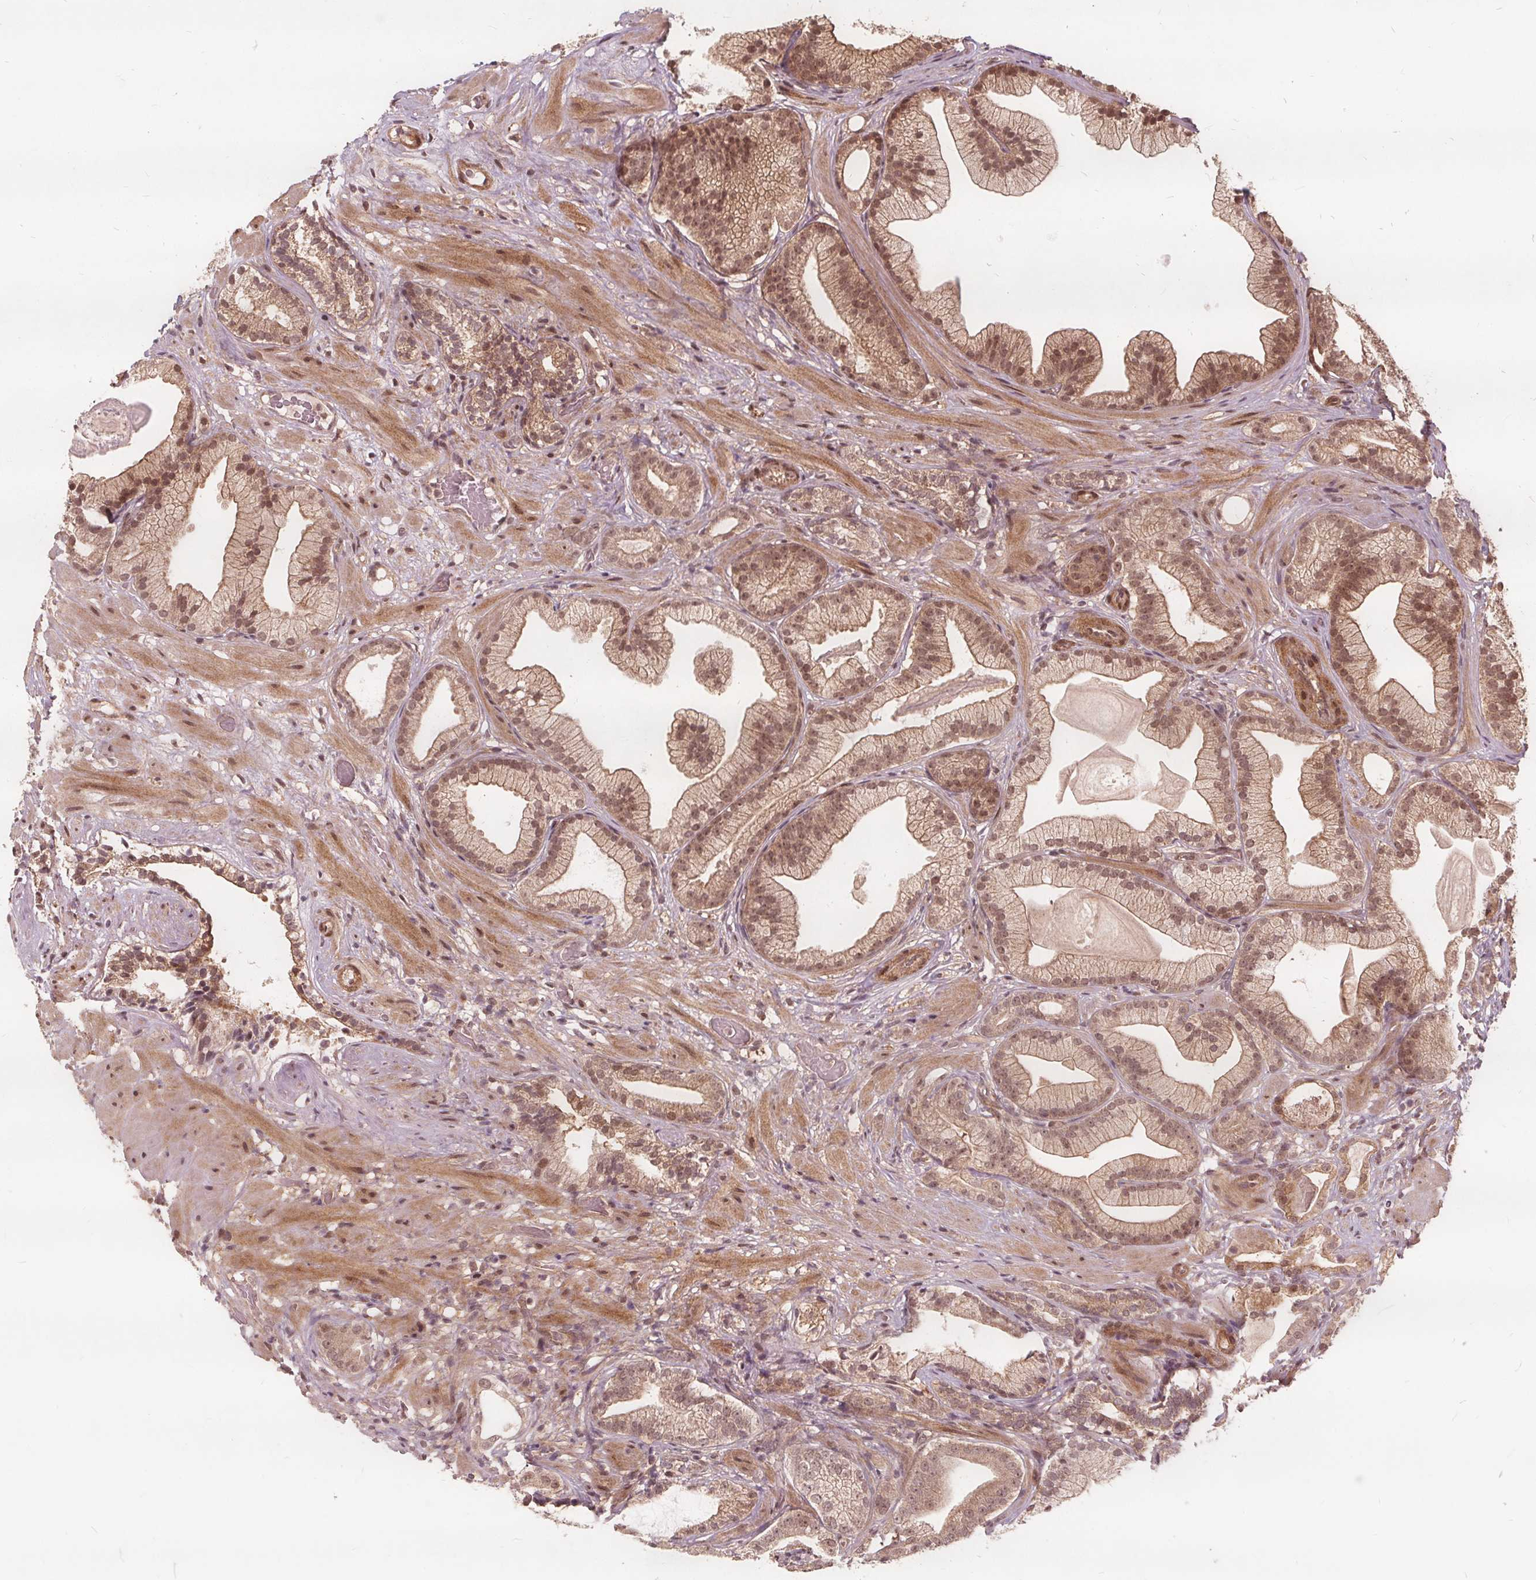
{"staining": {"intensity": "moderate", "quantity": ">75%", "location": "cytoplasmic/membranous,nuclear"}, "tissue": "prostate cancer", "cell_type": "Tumor cells", "image_type": "cancer", "snomed": [{"axis": "morphology", "description": "Adenocarcinoma, Low grade"}, {"axis": "topography", "description": "Prostate"}], "caption": "Immunohistochemistry photomicrograph of neoplastic tissue: prostate cancer (adenocarcinoma (low-grade)) stained using IHC displays medium levels of moderate protein expression localized specifically in the cytoplasmic/membranous and nuclear of tumor cells, appearing as a cytoplasmic/membranous and nuclear brown color.", "gene": "PPP1CB", "patient": {"sex": "male", "age": 57}}